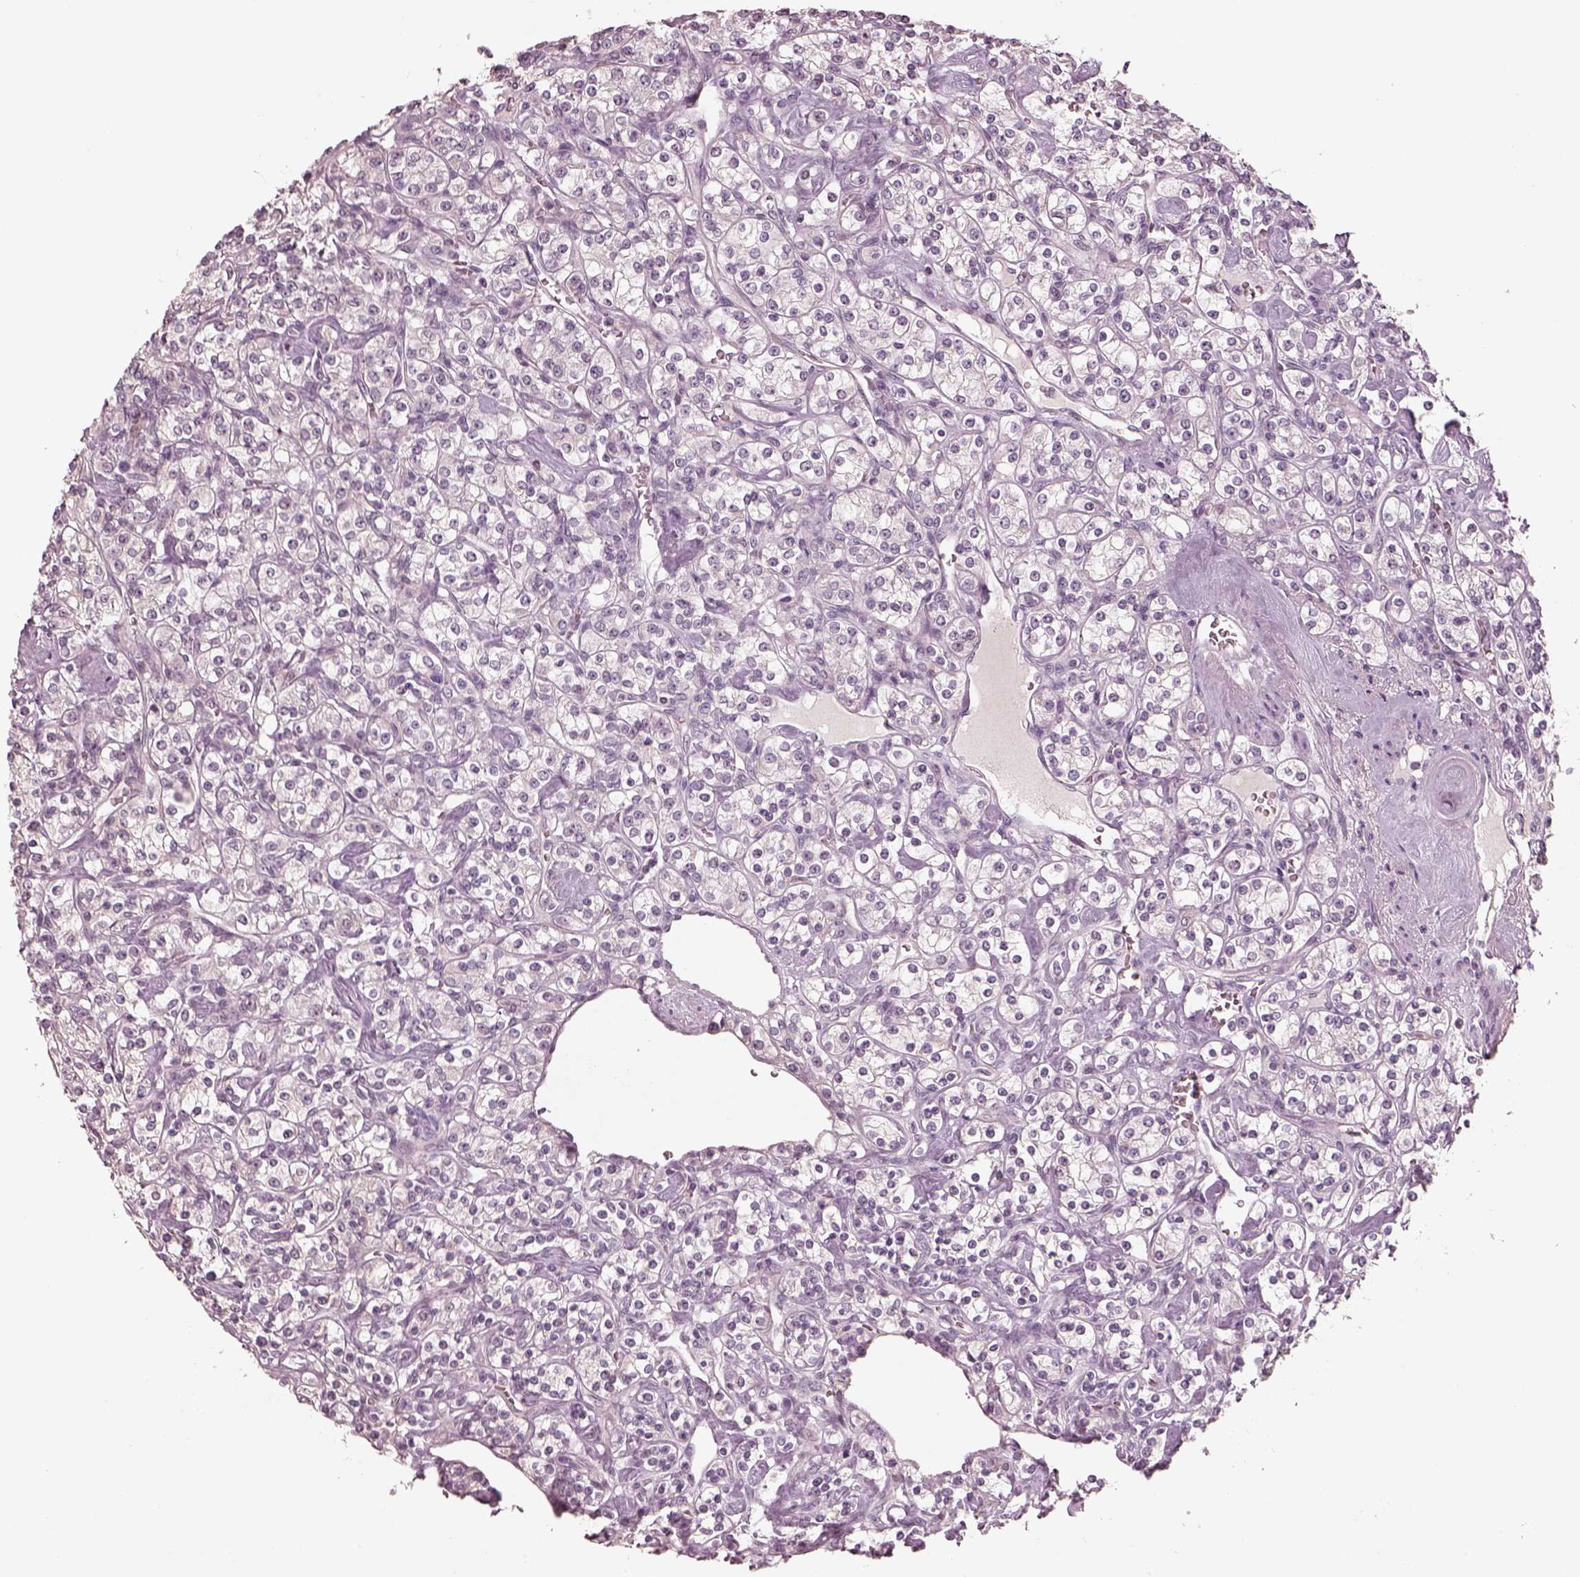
{"staining": {"intensity": "negative", "quantity": "none", "location": "none"}, "tissue": "renal cancer", "cell_type": "Tumor cells", "image_type": "cancer", "snomed": [{"axis": "morphology", "description": "Adenocarcinoma, NOS"}, {"axis": "topography", "description": "Kidney"}], "caption": "An image of human renal adenocarcinoma is negative for staining in tumor cells.", "gene": "EGR4", "patient": {"sex": "male", "age": 77}}